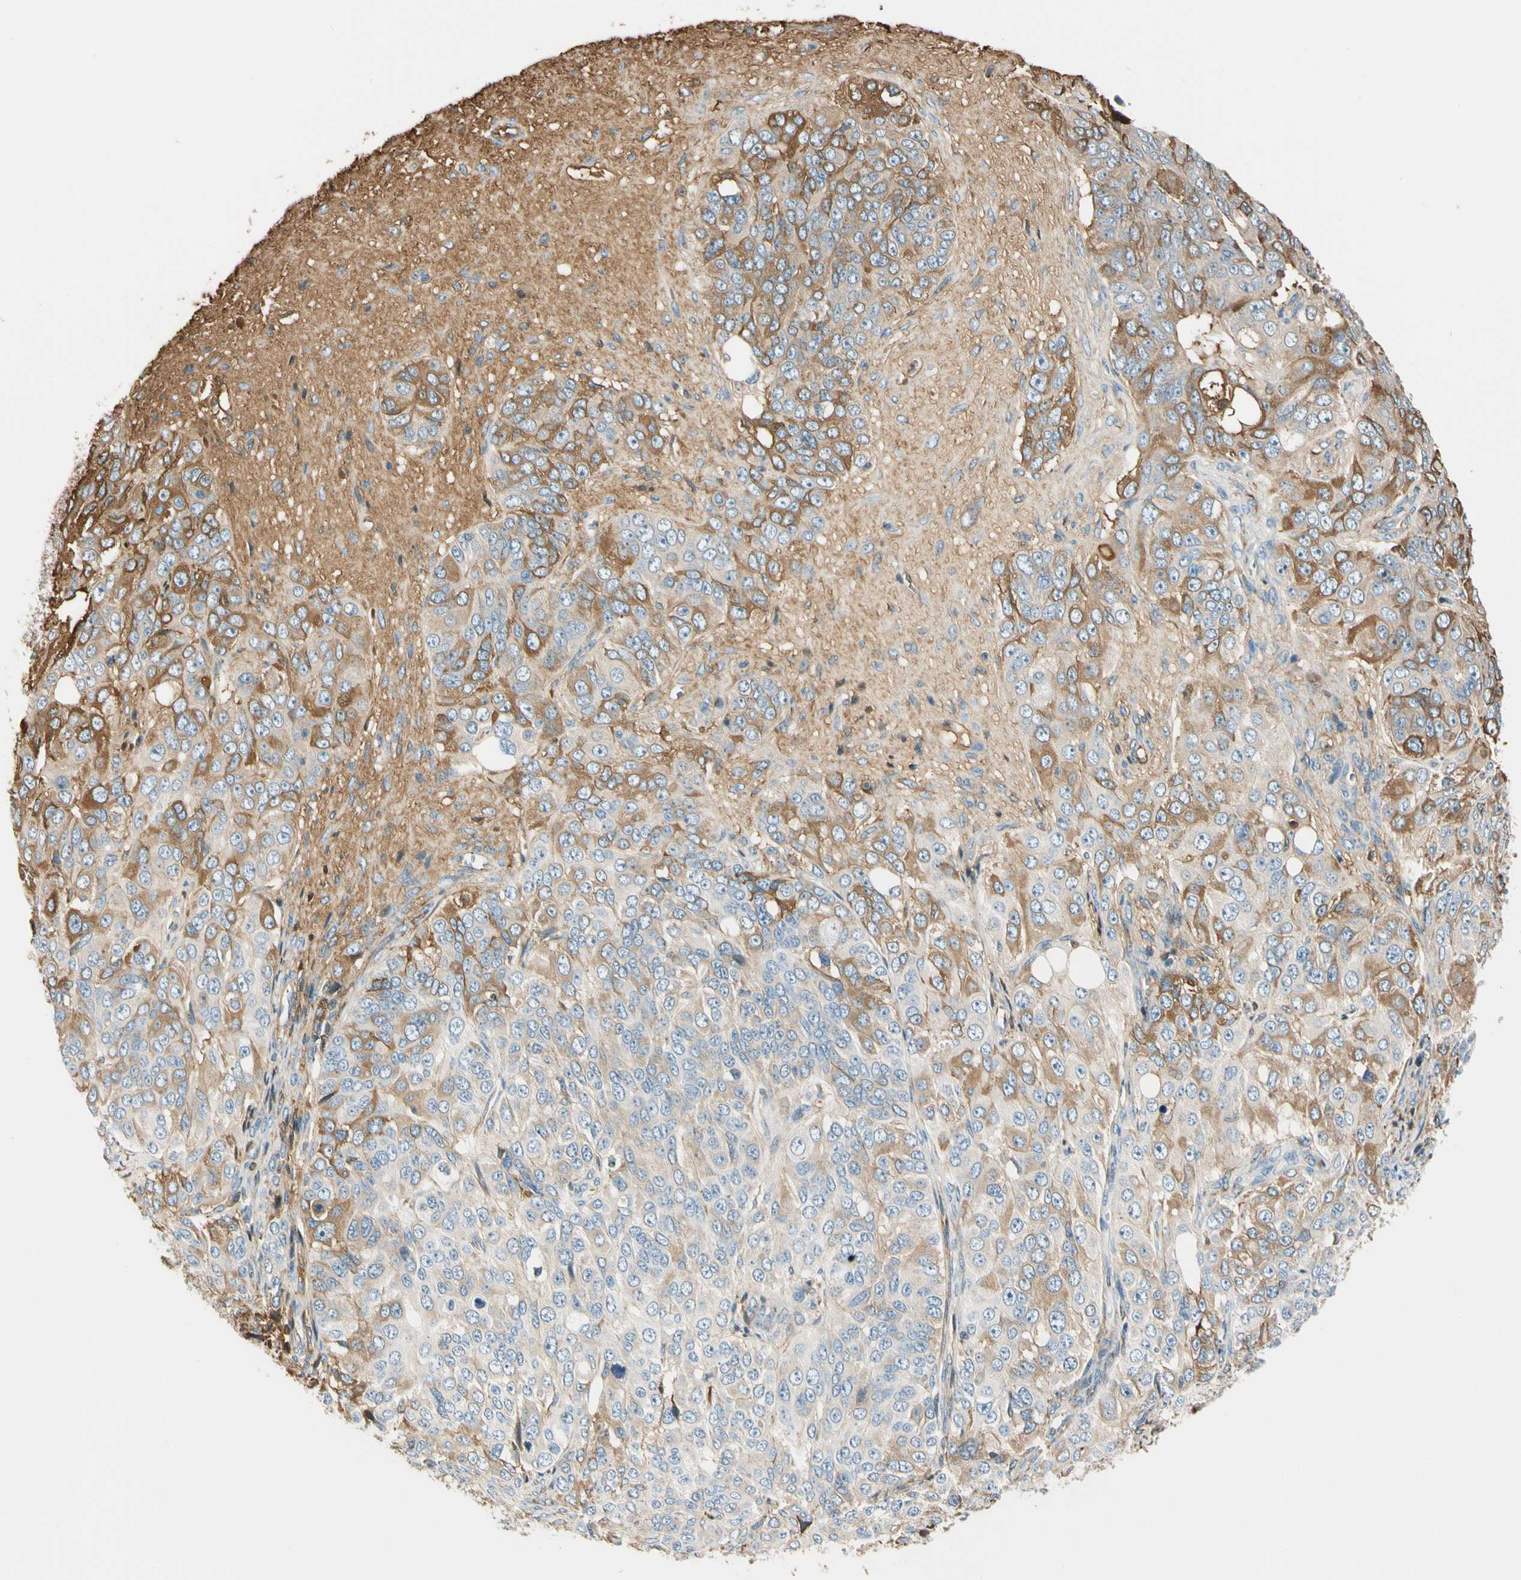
{"staining": {"intensity": "moderate", "quantity": ">75%", "location": "cytoplasmic/membranous"}, "tissue": "ovarian cancer", "cell_type": "Tumor cells", "image_type": "cancer", "snomed": [{"axis": "morphology", "description": "Carcinoma, endometroid"}, {"axis": "topography", "description": "Ovary"}], "caption": "Immunohistochemical staining of human endometroid carcinoma (ovarian) exhibits moderate cytoplasmic/membranous protein staining in approximately >75% of tumor cells.", "gene": "LAMB3", "patient": {"sex": "female", "age": 51}}